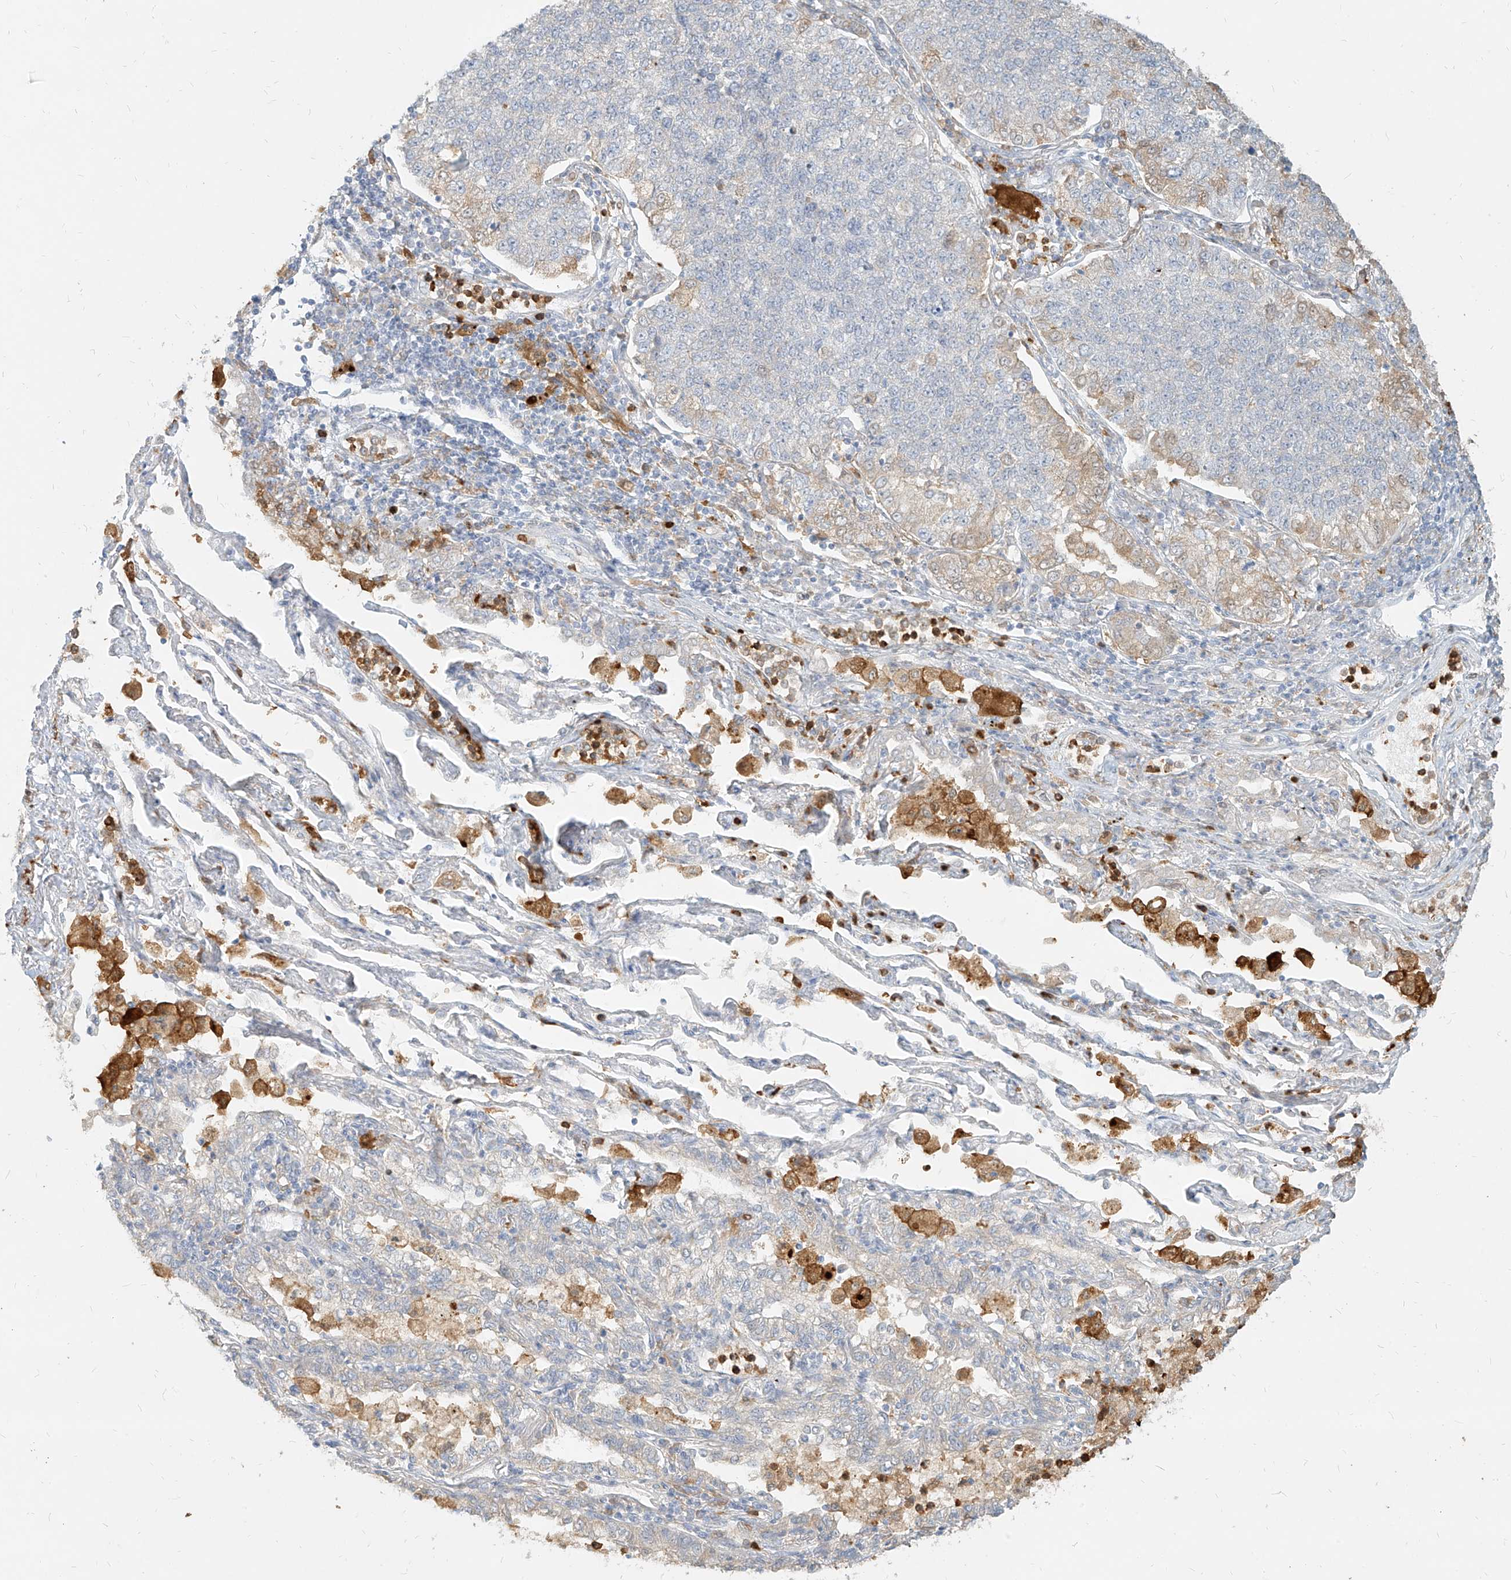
{"staining": {"intensity": "weak", "quantity": "<25%", "location": "cytoplasmic/membranous"}, "tissue": "lung cancer", "cell_type": "Tumor cells", "image_type": "cancer", "snomed": [{"axis": "morphology", "description": "Adenocarcinoma, NOS"}, {"axis": "topography", "description": "Lung"}], "caption": "Immunohistochemistry (IHC) photomicrograph of neoplastic tissue: lung cancer stained with DAB reveals no significant protein staining in tumor cells.", "gene": "PGD", "patient": {"sex": "male", "age": 49}}